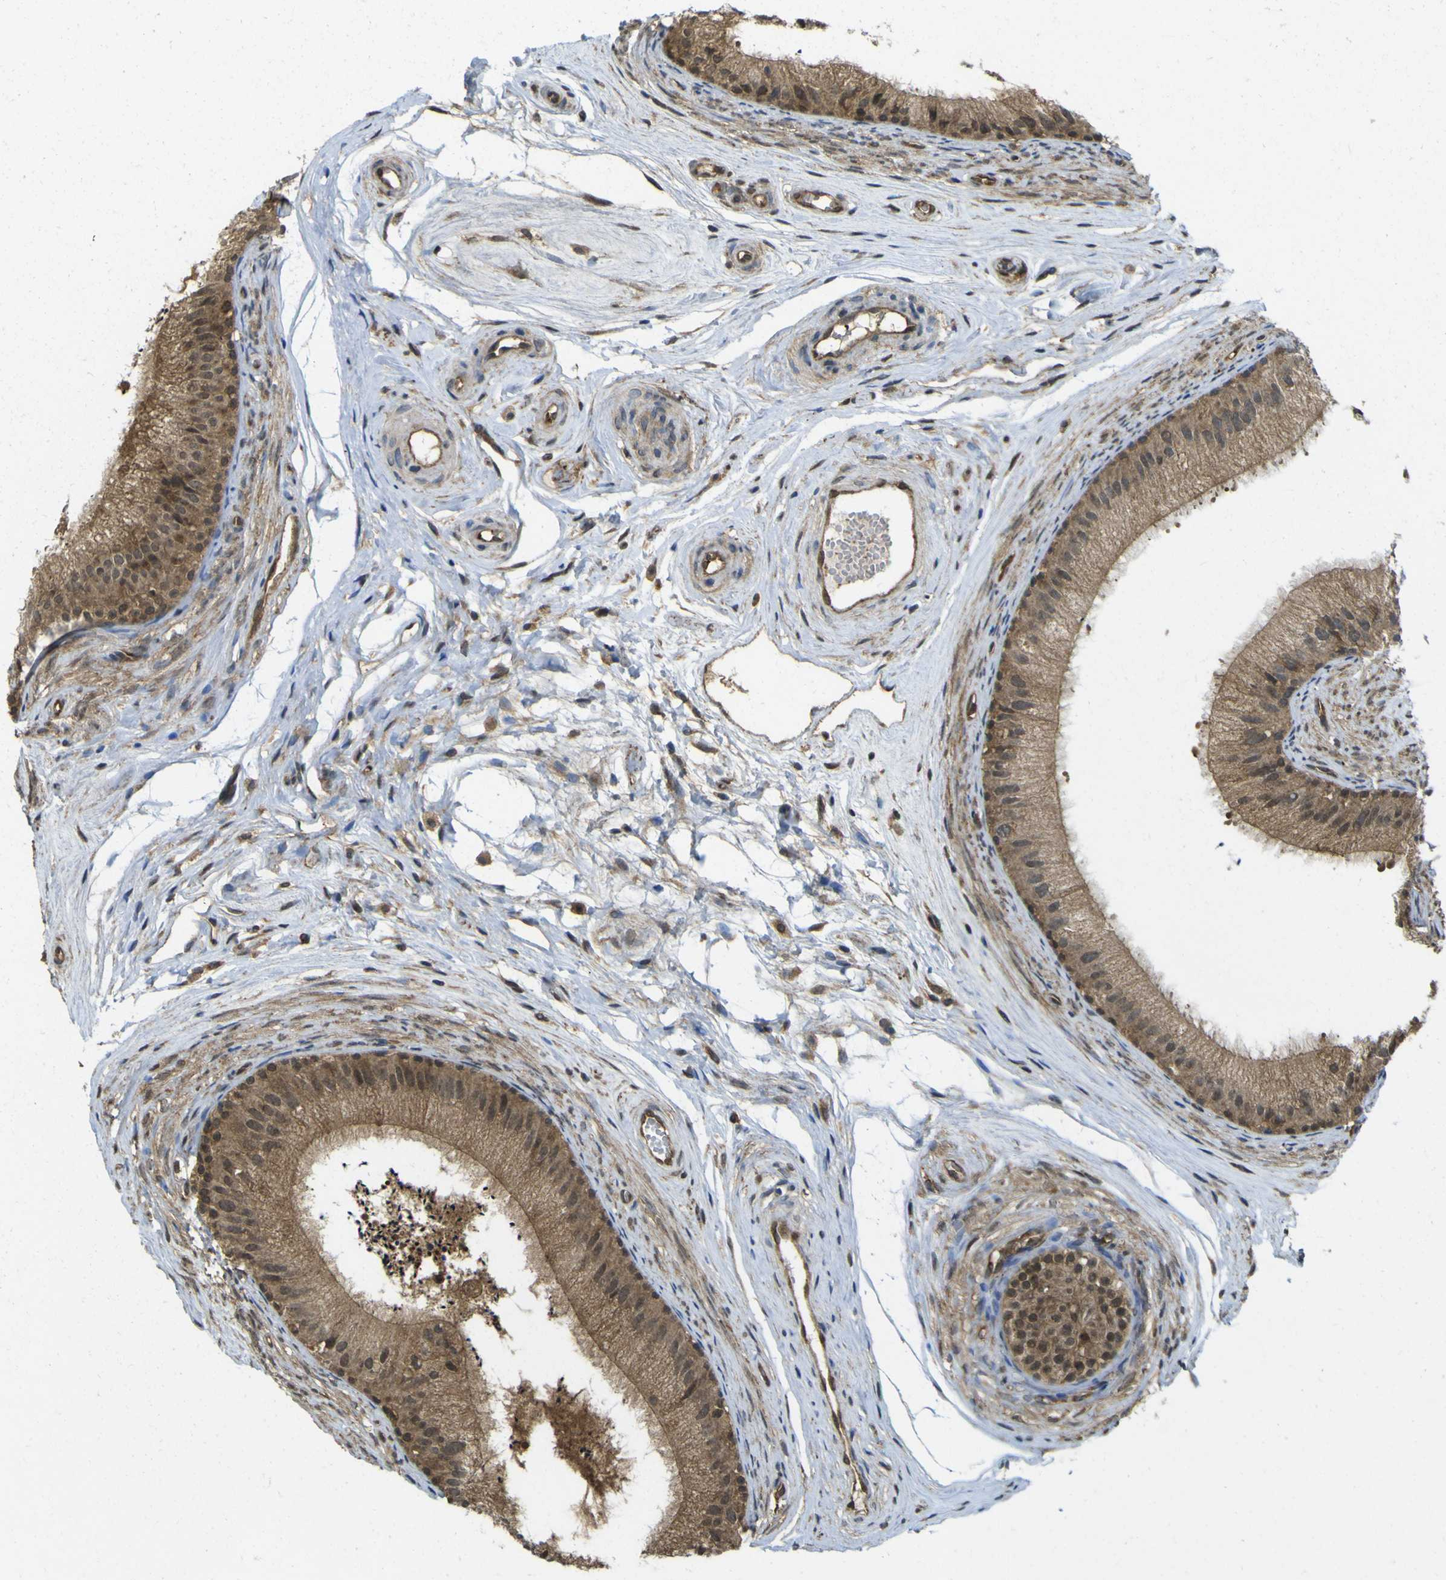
{"staining": {"intensity": "moderate", "quantity": ">75%", "location": "cytoplasmic/membranous"}, "tissue": "epididymis", "cell_type": "Glandular cells", "image_type": "normal", "snomed": [{"axis": "morphology", "description": "Normal tissue, NOS"}, {"axis": "topography", "description": "Epididymis"}], "caption": "Glandular cells reveal medium levels of moderate cytoplasmic/membranous expression in approximately >75% of cells in normal epididymis.", "gene": "YWHAG", "patient": {"sex": "male", "age": 56}}